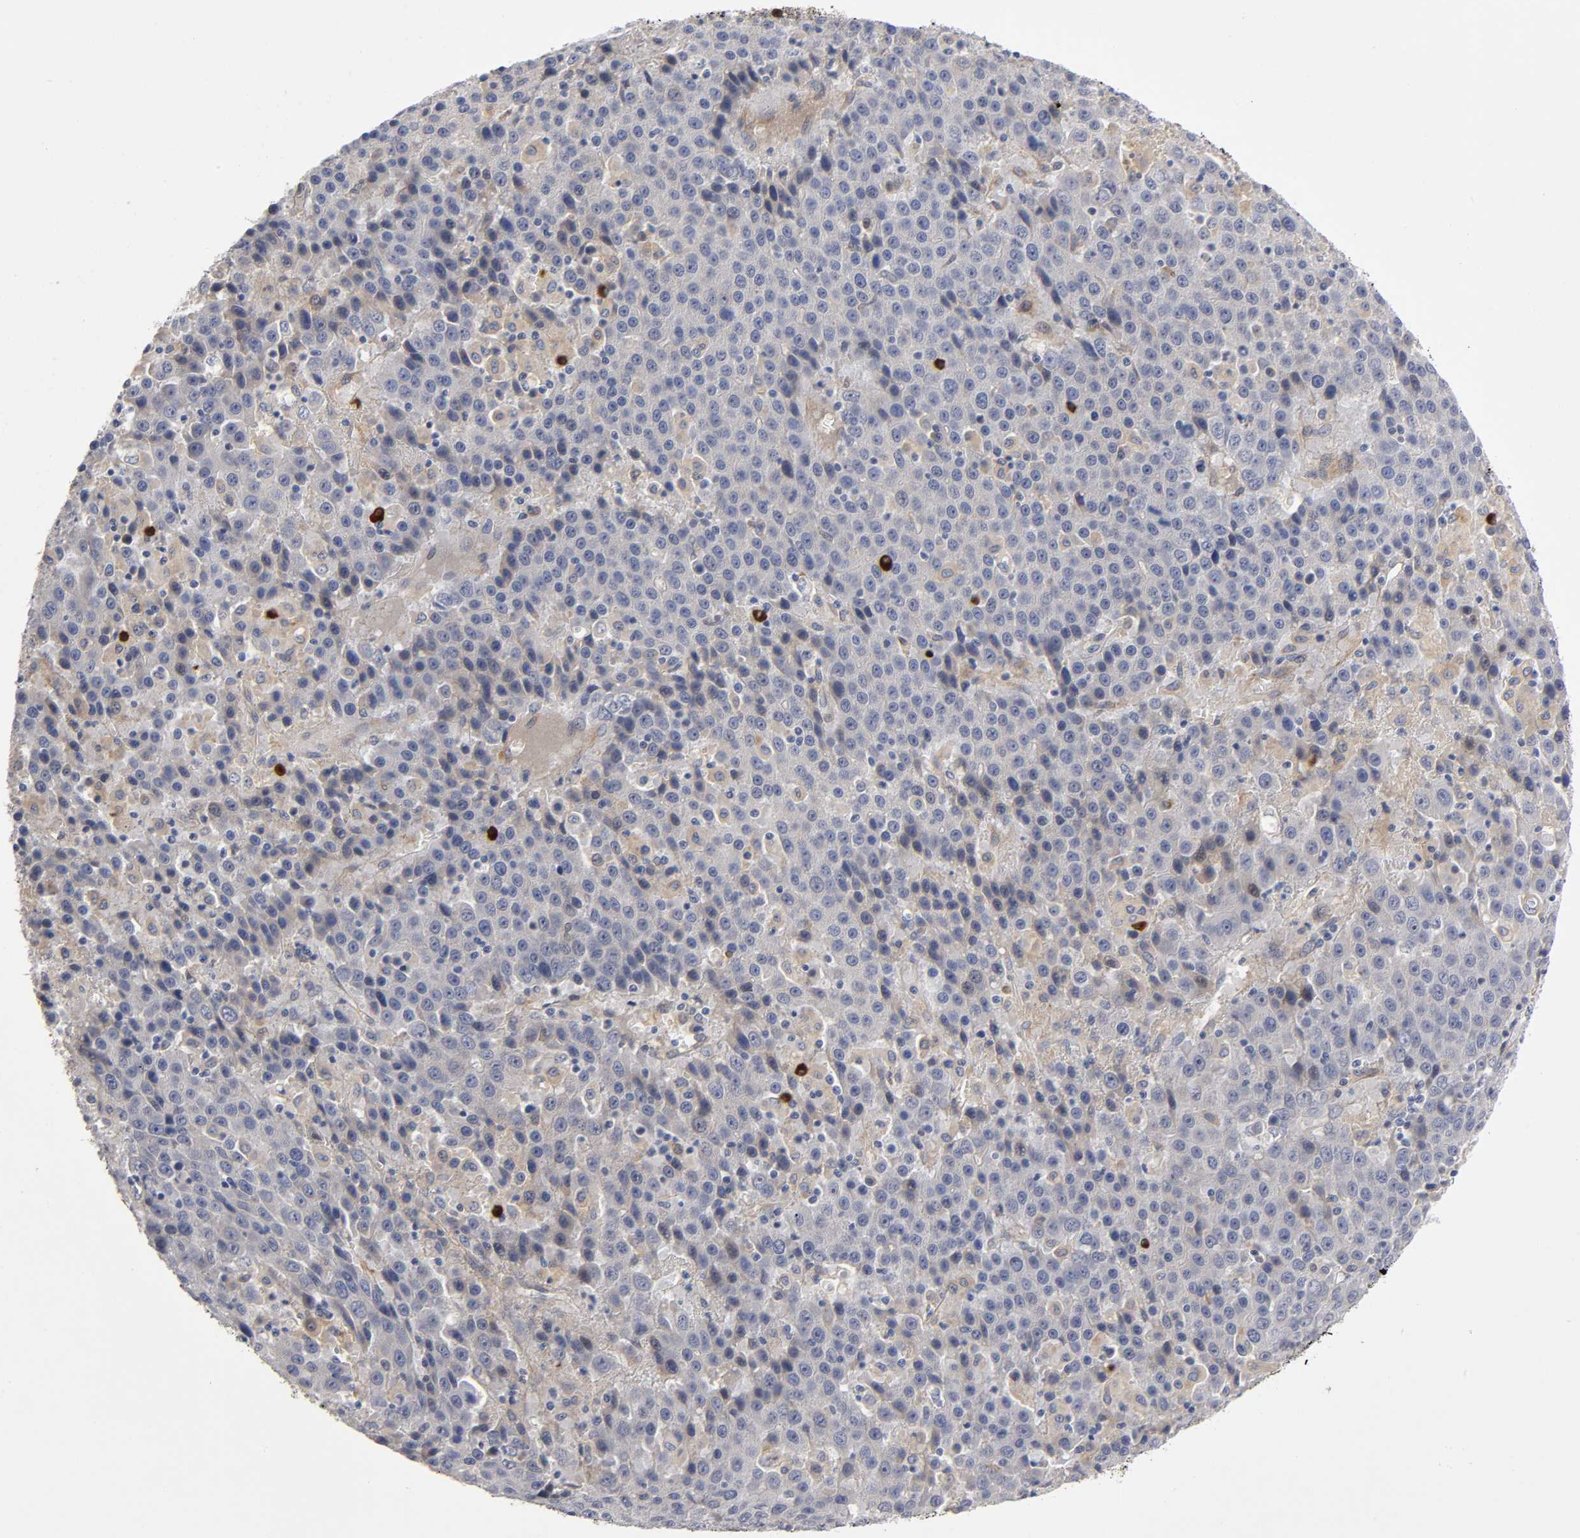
{"staining": {"intensity": "weak", "quantity": "25%-75%", "location": "cytoplasmic/membranous"}, "tissue": "liver cancer", "cell_type": "Tumor cells", "image_type": "cancer", "snomed": [{"axis": "morphology", "description": "Carcinoma, Hepatocellular, NOS"}, {"axis": "topography", "description": "Liver"}], "caption": "This photomicrograph reveals immunohistochemistry (IHC) staining of human liver cancer, with low weak cytoplasmic/membranous staining in about 25%-75% of tumor cells.", "gene": "NOVA1", "patient": {"sex": "female", "age": 53}}